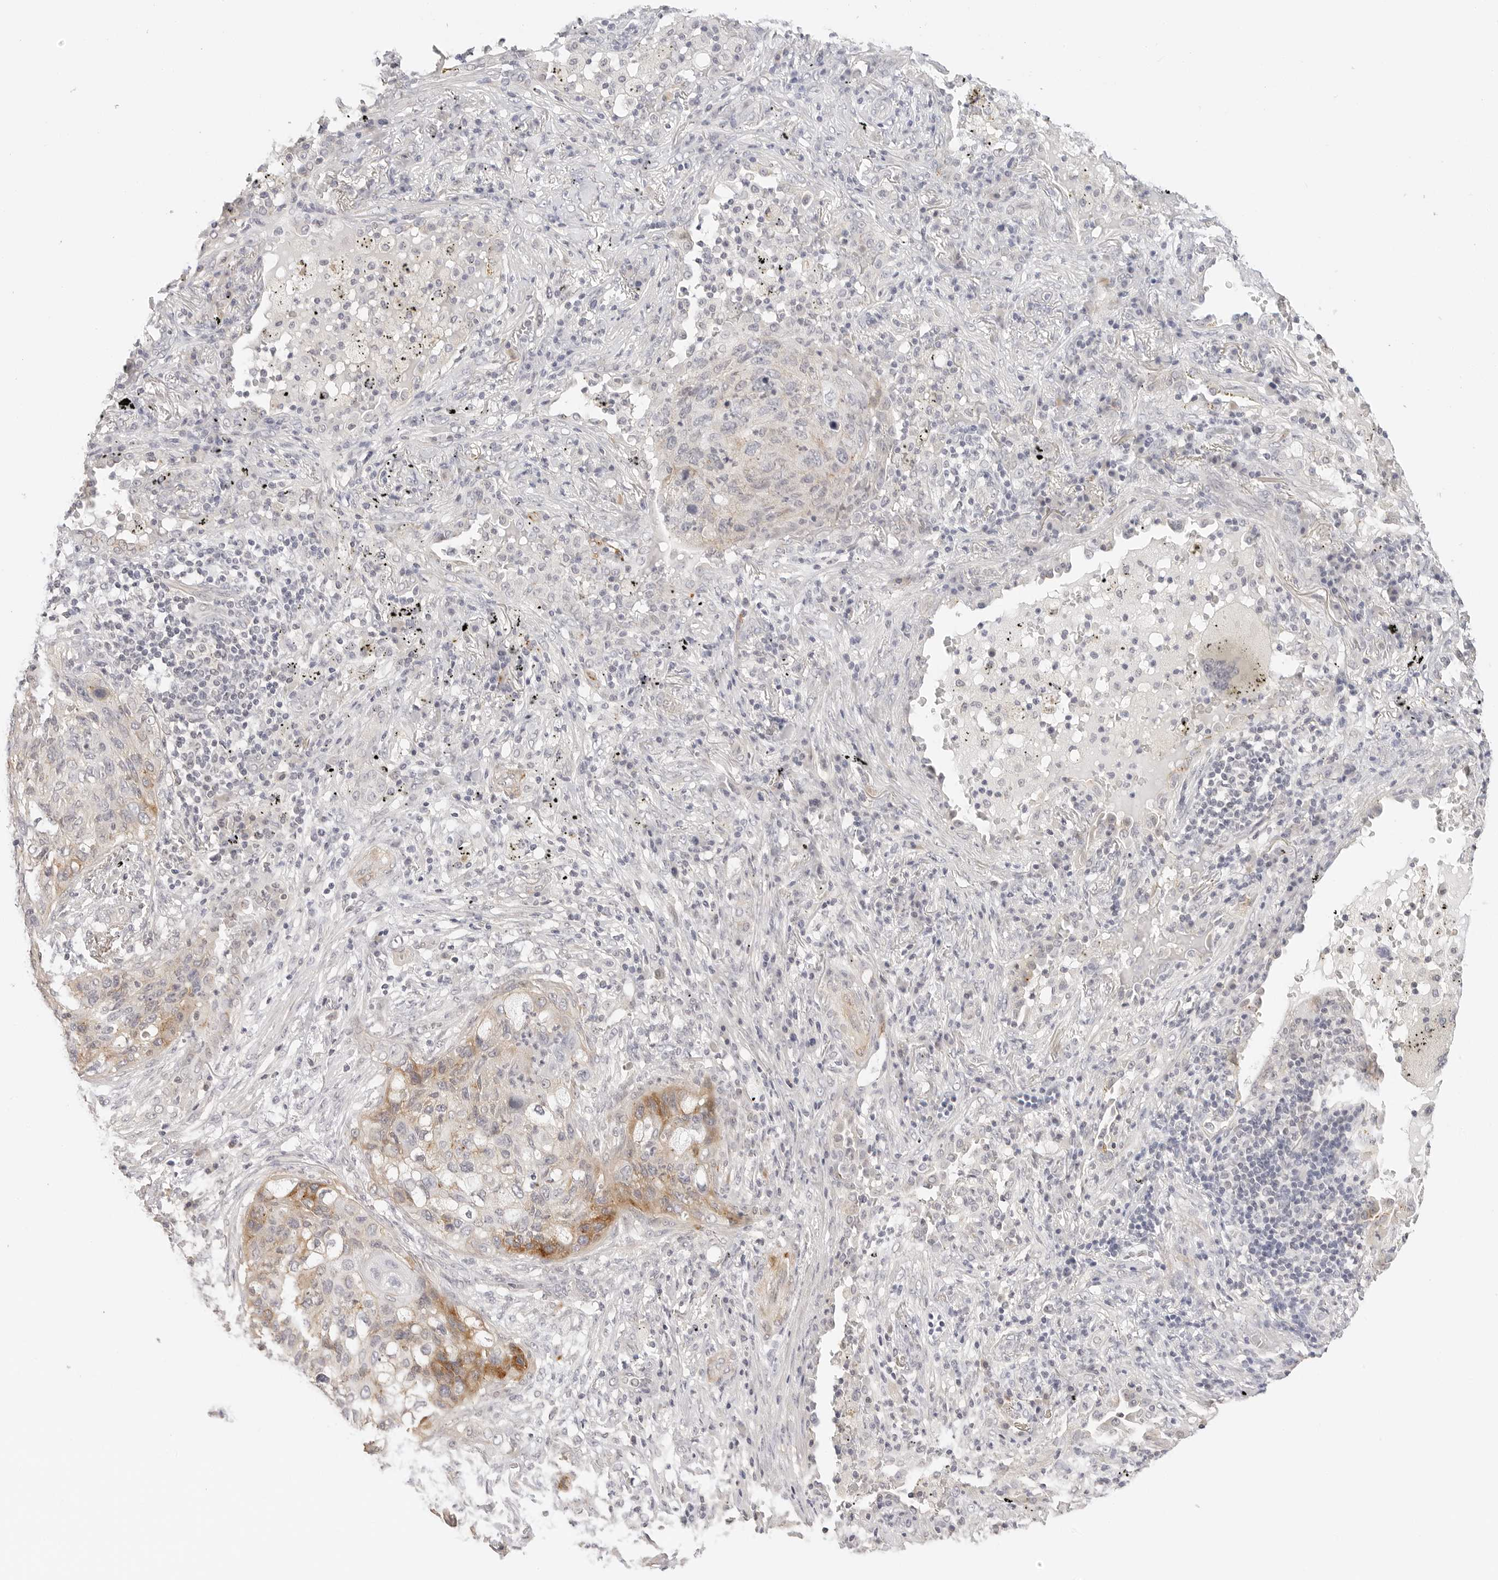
{"staining": {"intensity": "moderate", "quantity": "<25%", "location": "cytoplasmic/membranous"}, "tissue": "lung cancer", "cell_type": "Tumor cells", "image_type": "cancer", "snomed": [{"axis": "morphology", "description": "Squamous cell carcinoma, NOS"}, {"axis": "topography", "description": "Lung"}], "caption": "Lung squamous cell carcinoma stained with a brown dye shows moderate cytoplasmic/membranous positive positivity in approximately <25% of tumor cells.", "gene": "PCDH19", "patient": {"sex": "female", "age": 63}}